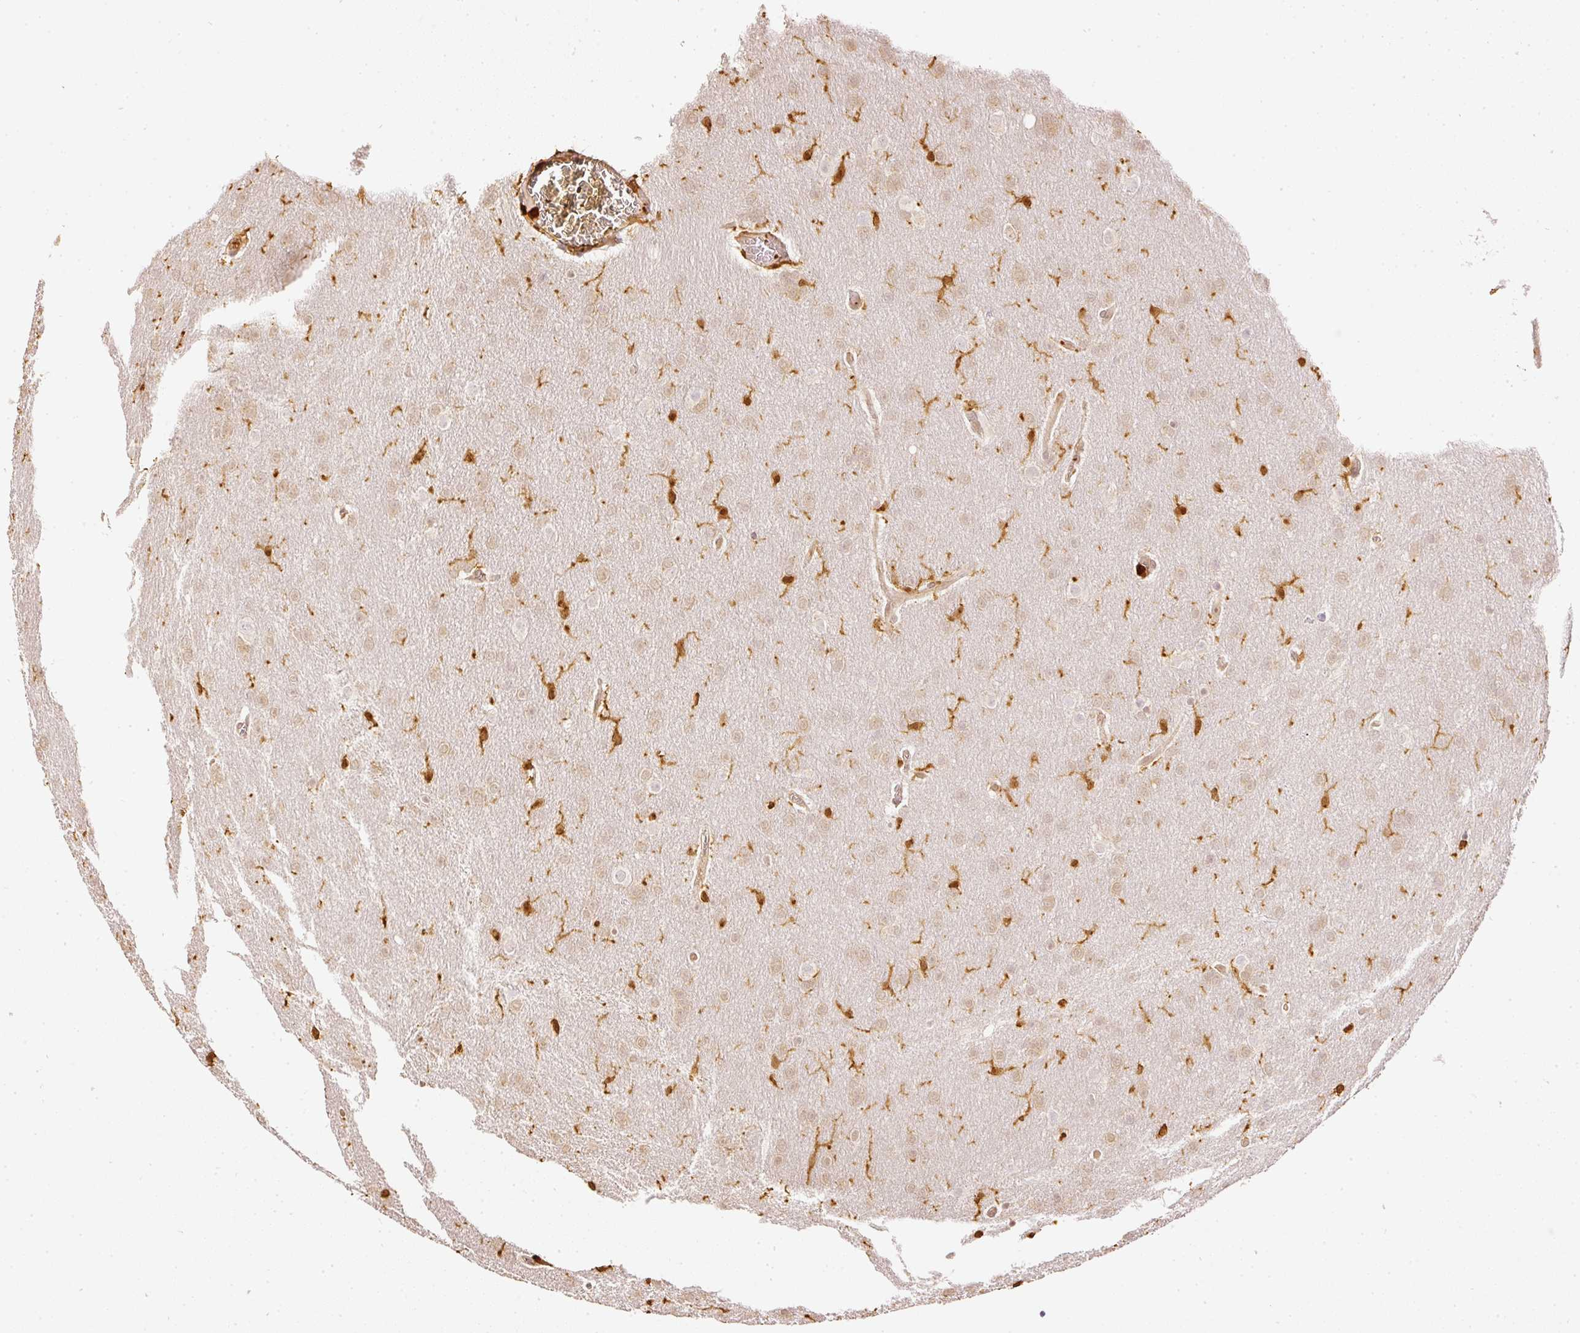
{"staining": {"intensity": "weak", "quantity": ">75%", "location": "cytoplasmic/membranous"}, "tissue": "glioma", "cell_type": "Tumor cells", "image_type": "cancer", "snomed": [{"axis": "morphology", "description": "Glioma, malignant, Low grade"}, {"axis": "topography", "description": "Brain"}], "caption": "DAB (3,3'-diaminobenzidine) immunohistochemical staining of human glioma displays weak cytoplasmic/membranous protein expression in approximately >75% of tumor cells.", "gene": "PFN1", "patient": {"sex": "female", "age": 32}}